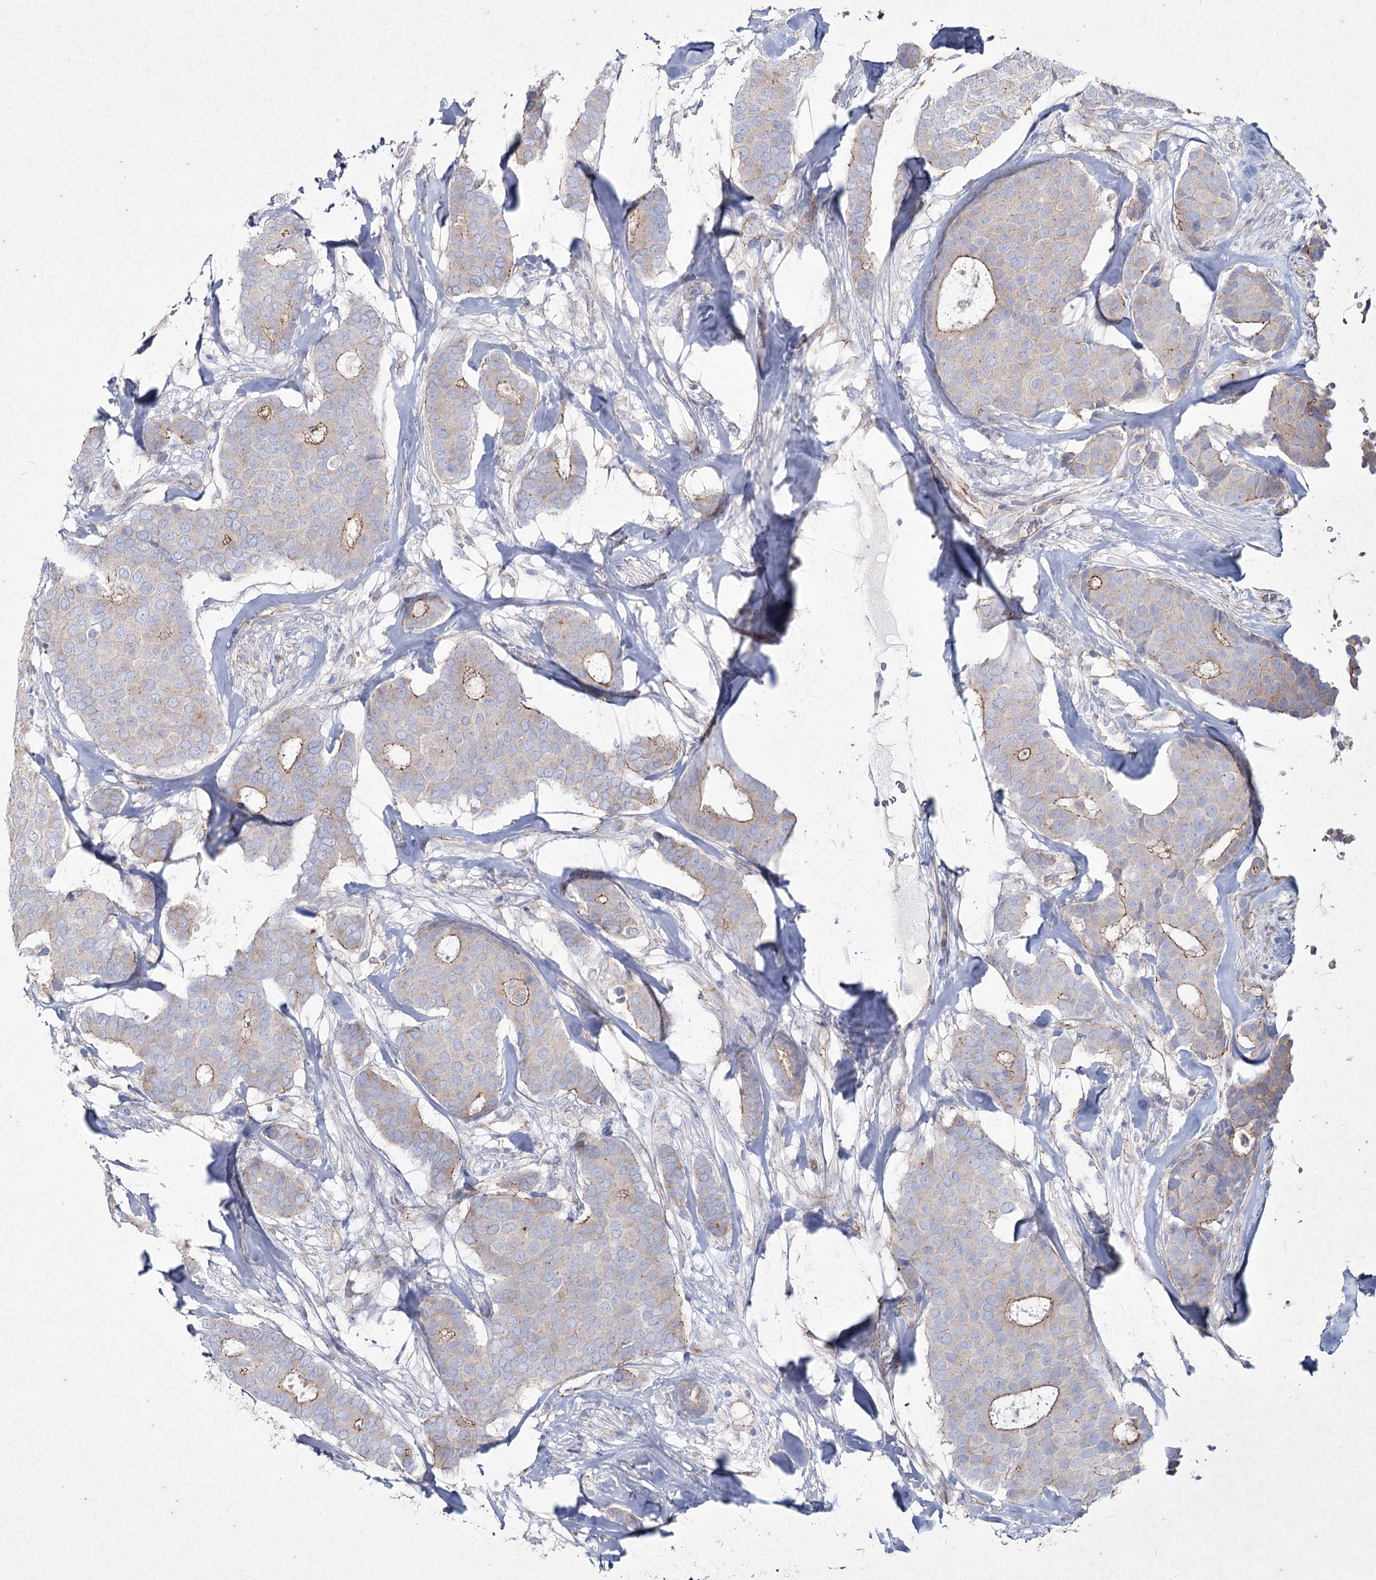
{"staining": {"intensity": "weak", "quantity": "<25%", "location": "cytoplasmic/membranous"}, "tissue": "breast cancer", "cell_type": "Tumor cells", "image_type": "cancer", "snomed": [{"axis": "morphology", "description": "Duct carcinoma"}, {"axis": "topography", "description": "Breast"}], "caption": "A histopathology image of breast cancer stained for a protein shows no brown staining in tumor cells.", "gene": "LDLRAD3", "patient": {"sex": "female", "age": 75}}